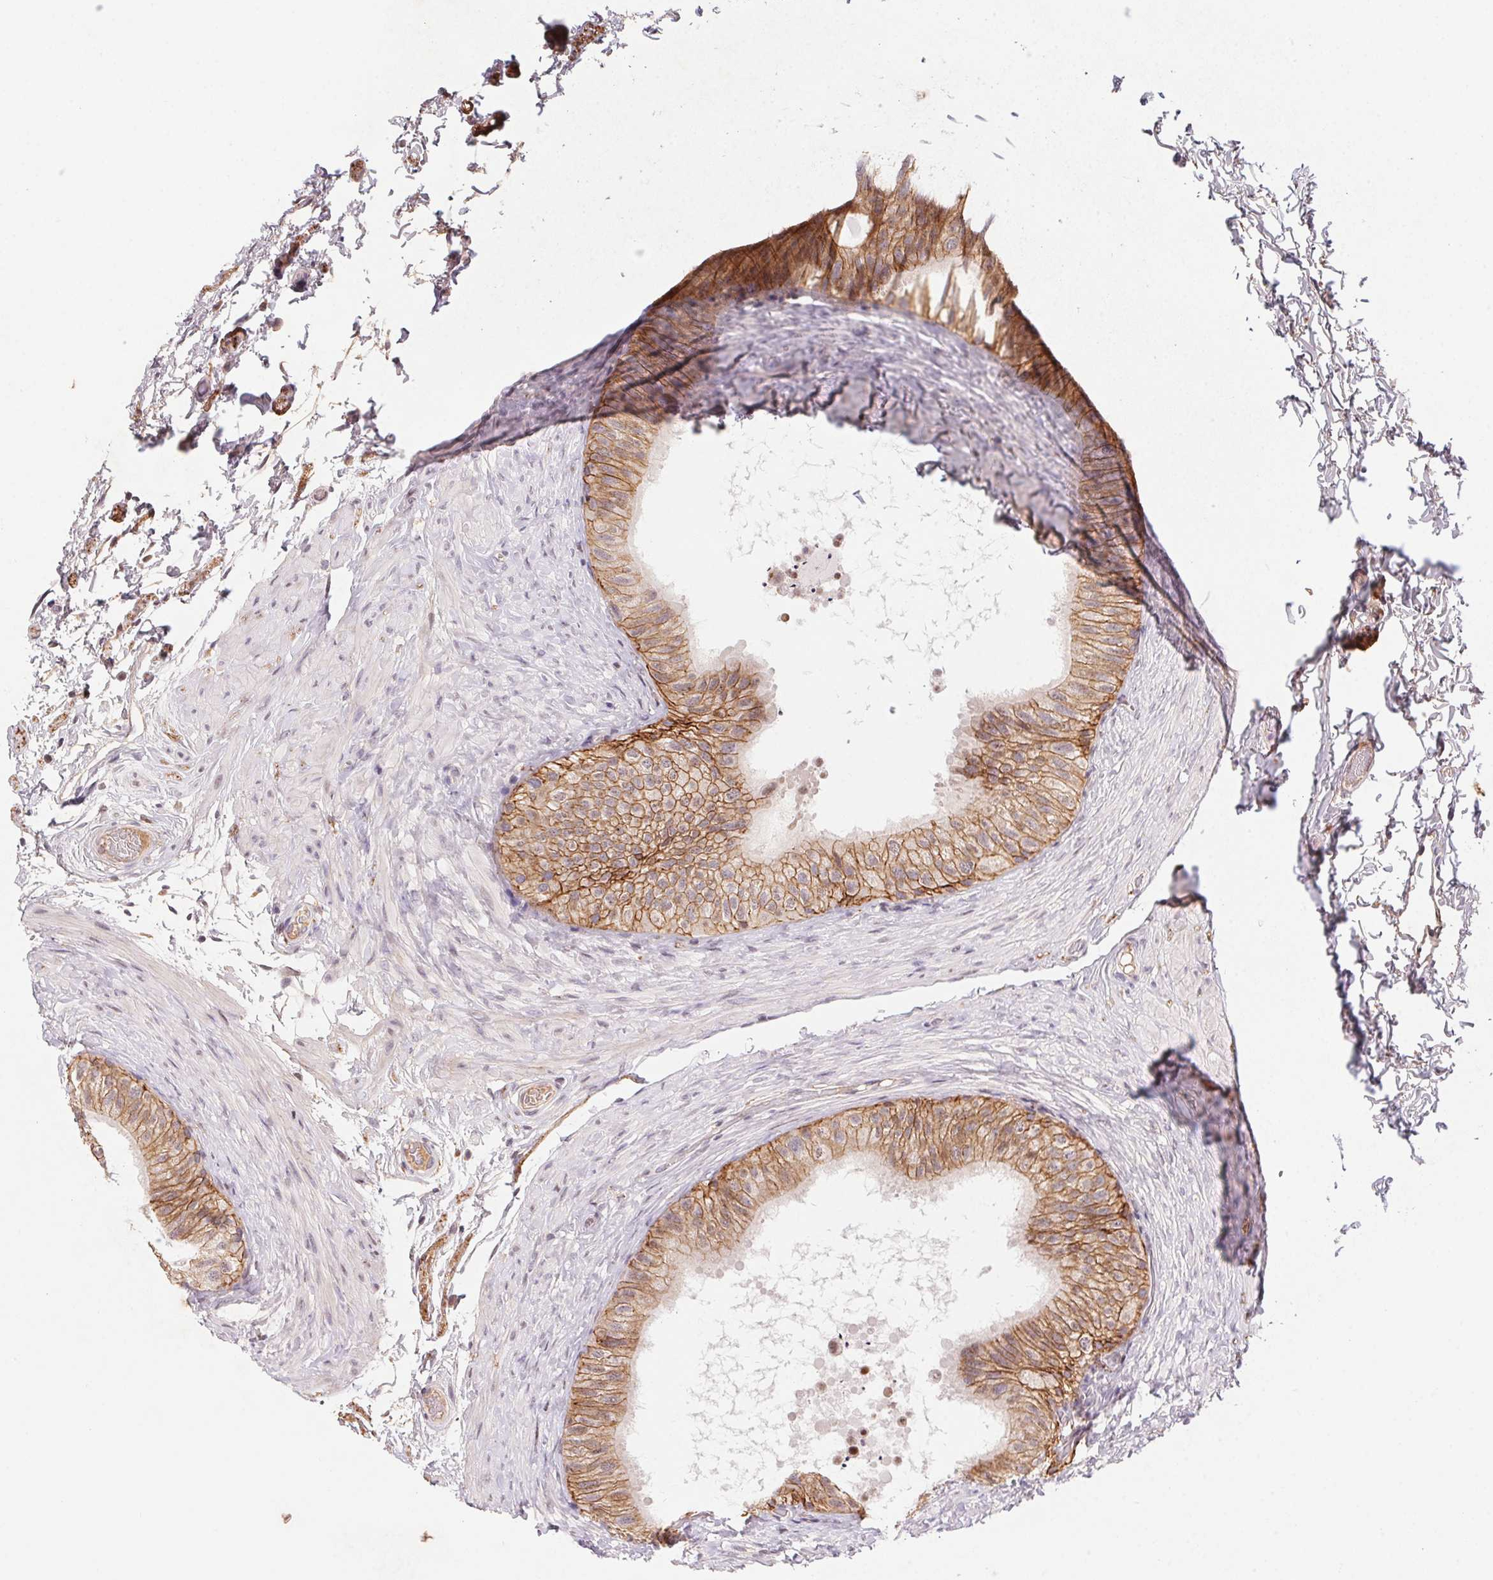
{"staining": {"intensity": "moderate", "quantity": ">75%", "location": "cytoplasmic/membranous"}, "tissue": "epididymis", "cell_type": "Glandular cells", "image_type": "normal", "snomed": [{"axis": "morphology", "description": "Normal tissue, NOS"}, {"axis": "topography", "description": "Epididymis, spermatic cord, NOS"}, {"axis": "topography", "description": "Epididymis"}], "caption": "Benign epididymis displays moderate cytoplasmic/membranous staining in approximately >75% of glandular cells Ihc stains the protein of interest in brown and the nuclei are stained blue..", "gene": "SLC52A2", "patient": {"sex": "male", "age": 31}}